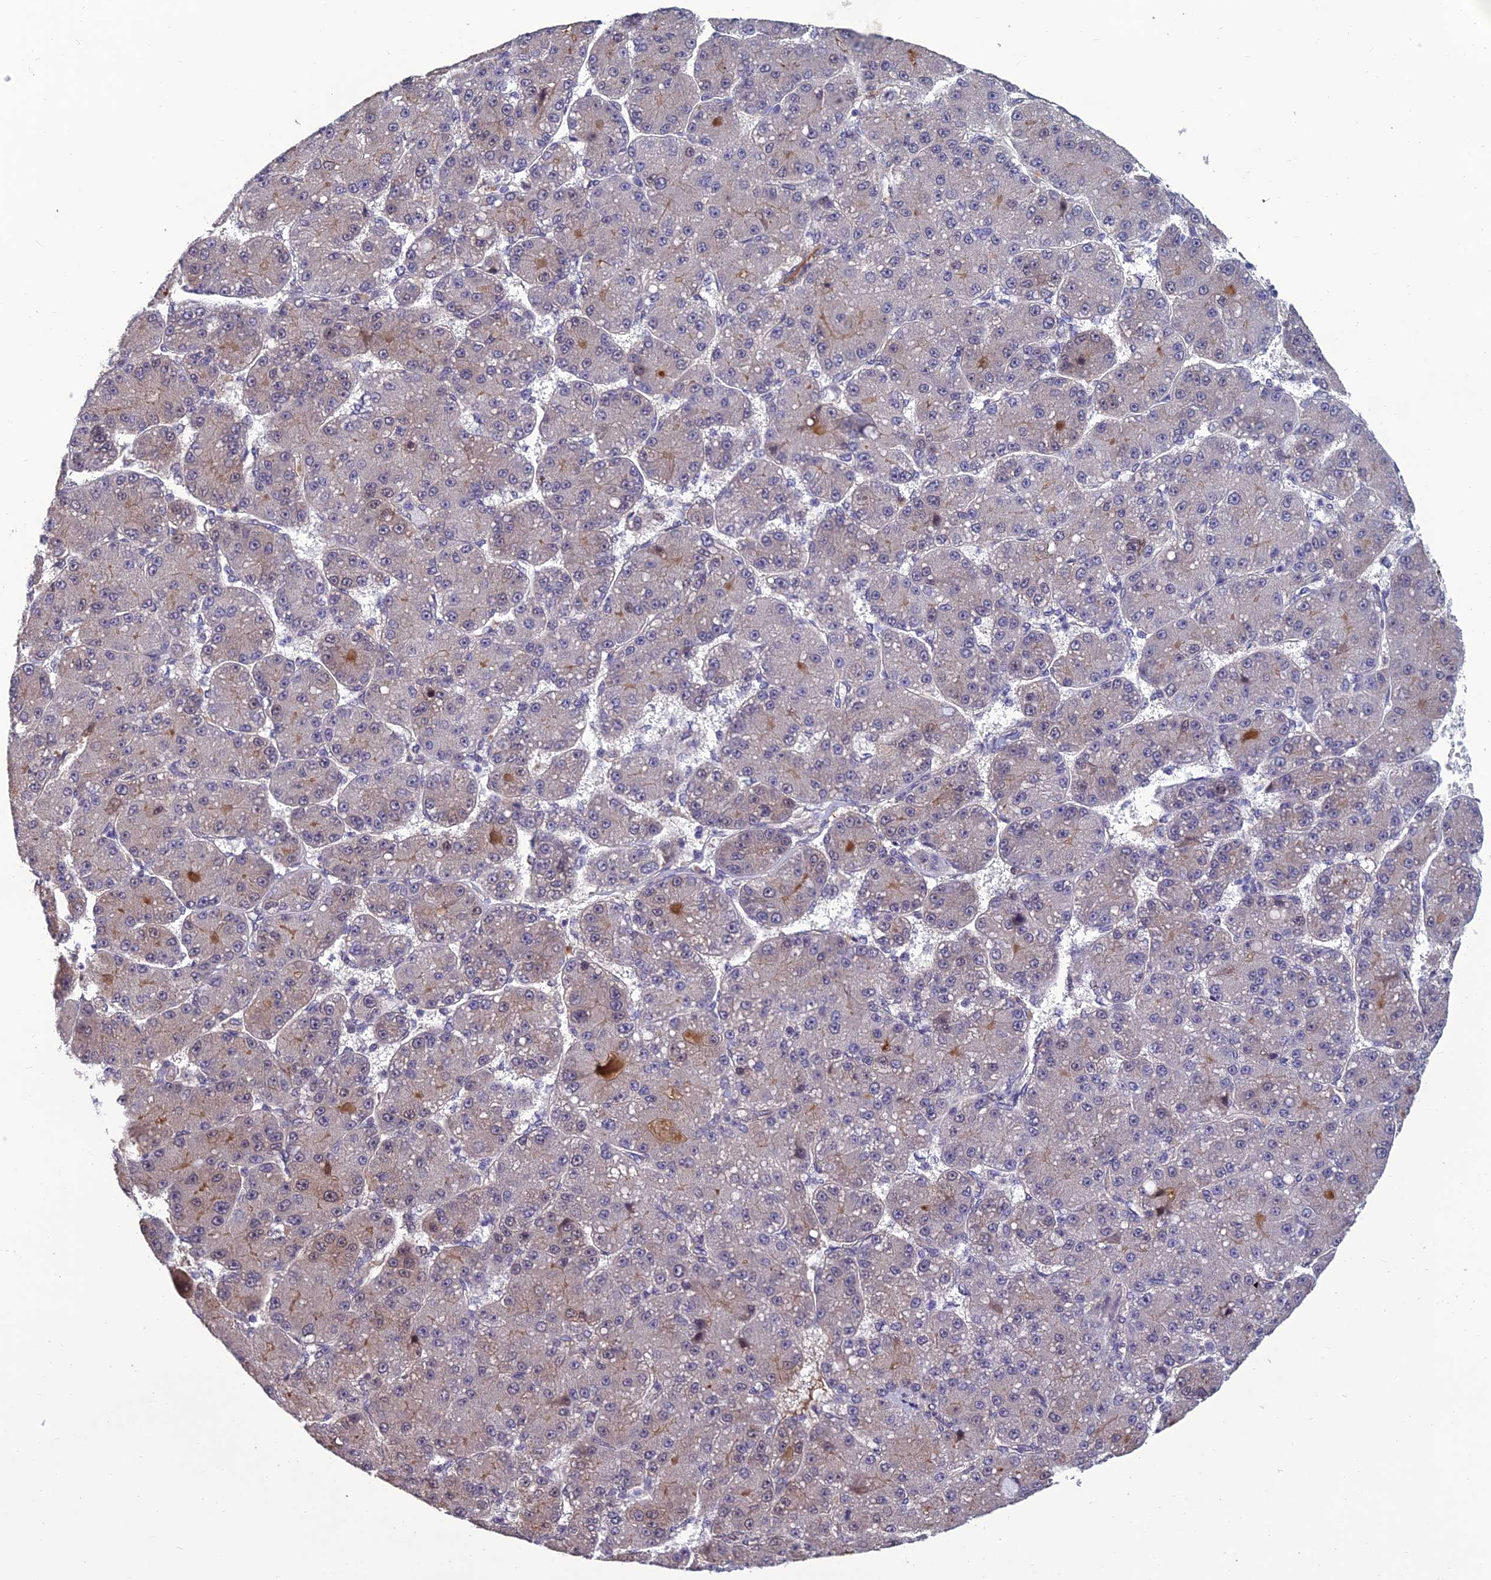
{"staining": {"intensity": "negative", "quantity": "none", "location": "none"}, "tissue": "liver cancer", "cell_type": "Tumor cells", "image_type": "cancer", "snomed": [{"axis": "morphology", "description": "Carcinoma, Hepatocellular, NOS"}, {"axis": "topography", "description": "Liver"}], "caption": "Immunohistochemistry (IHC) histopathology image of neoplastic tissue: human liver cancer (hepatocellular carcinoma) stained with DAB (3,3'-diaminobenzidine) displays no significant protein staining in tumor cells. Brightfield microscopy of immunohistochemistry stained with DAB (brown) and hematoxylin (blue), captured at high magnification.", "gene": "GRWD1", "patient": {"sex": "male", "age": 67}}